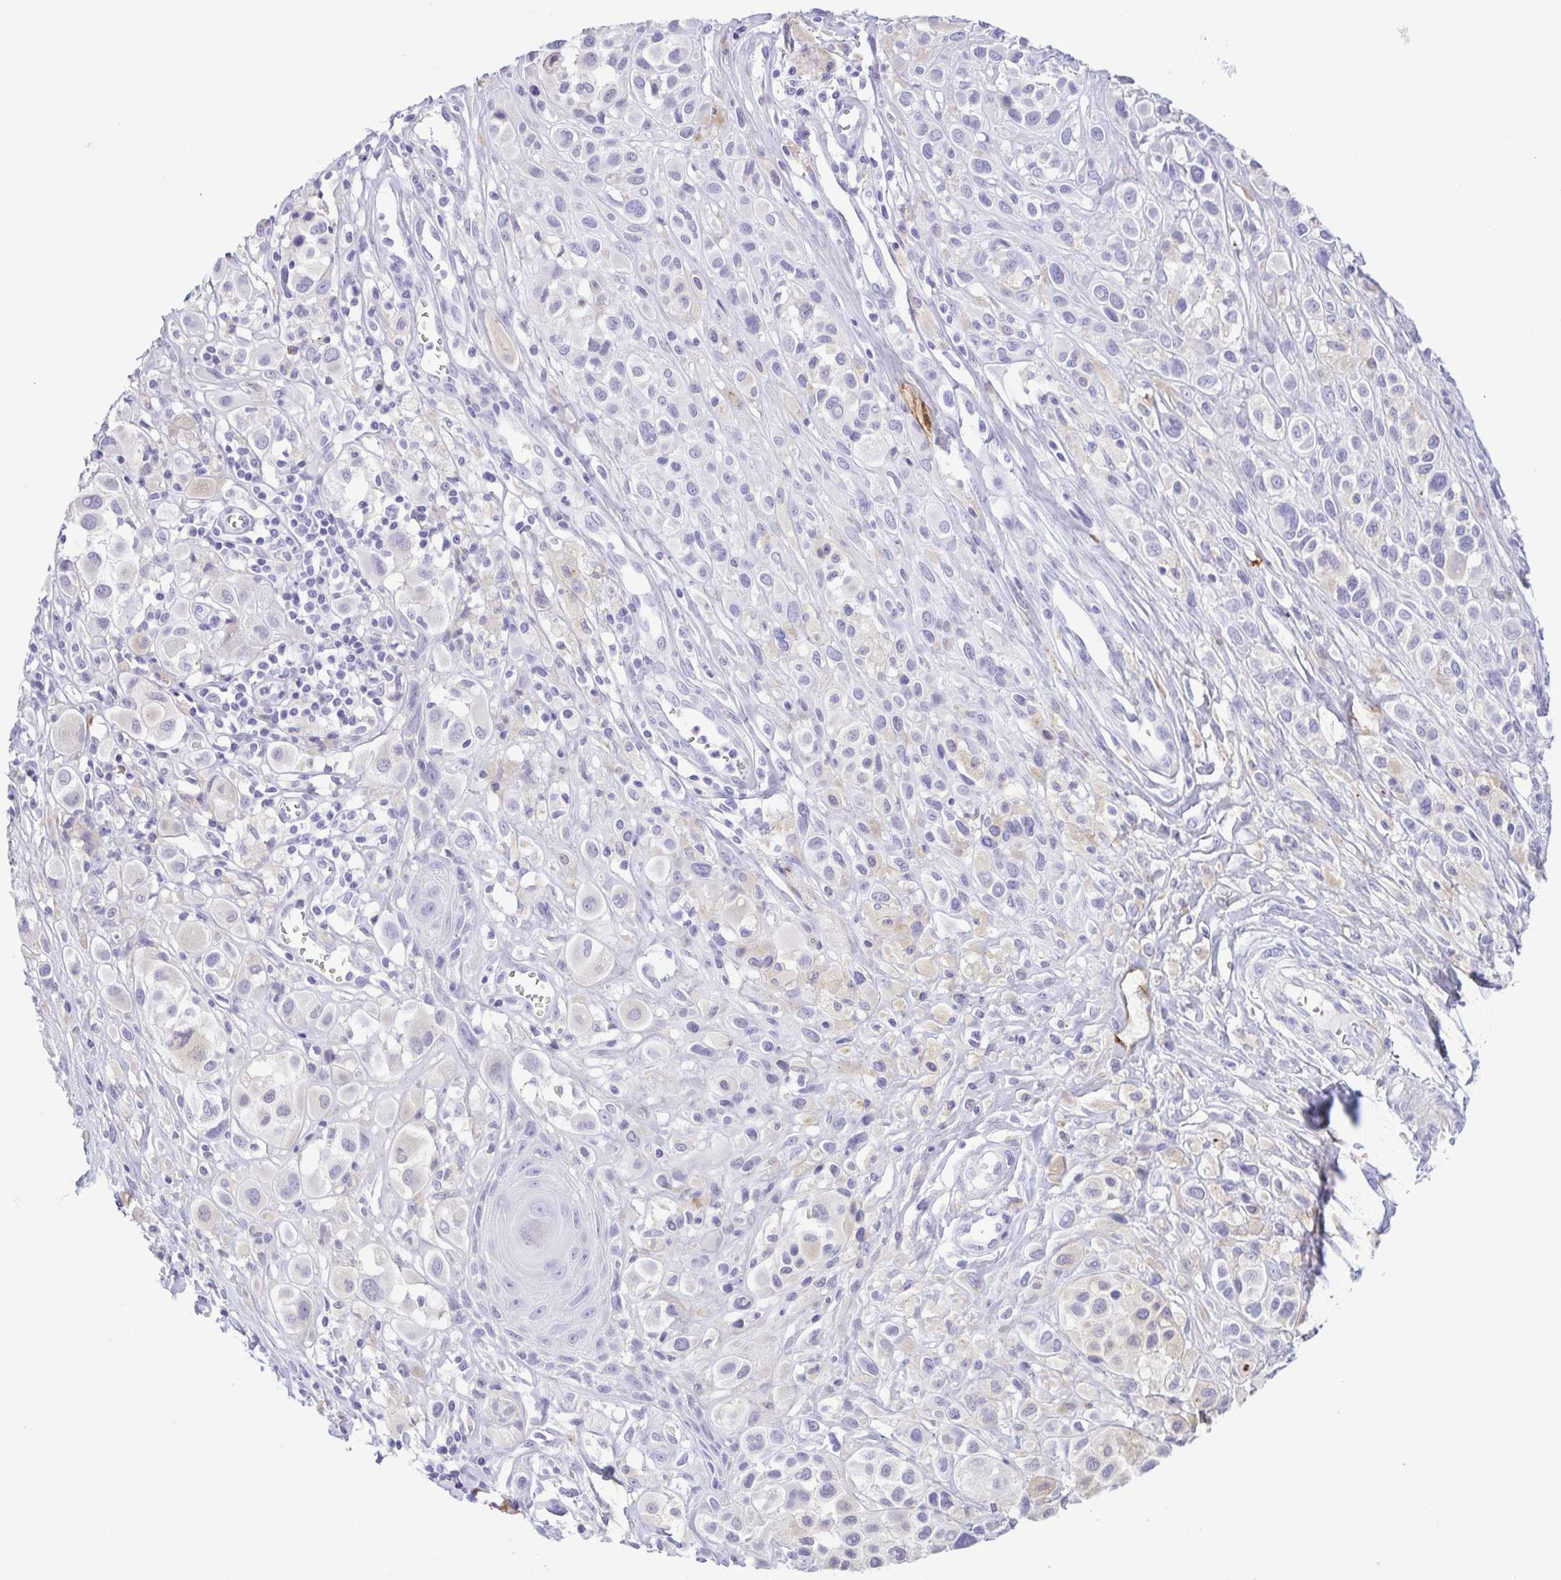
{"staining": {"intensity": "negative", "quantity": "none", "location": "none"}, "tissue": "melanoma", "cell_type": "Tumor cells", "image_type": "cancer", "snomed": [{"axis": "morphology", "description": "Malignant melanoma, NOS"}, {"axis": "topography", "description": "Skin"}], "caption": "The image shows no staining of tumor cells in malignant melanoma.", "gene": "GPR182", "patient": {"sex": "male", "age": 77}}